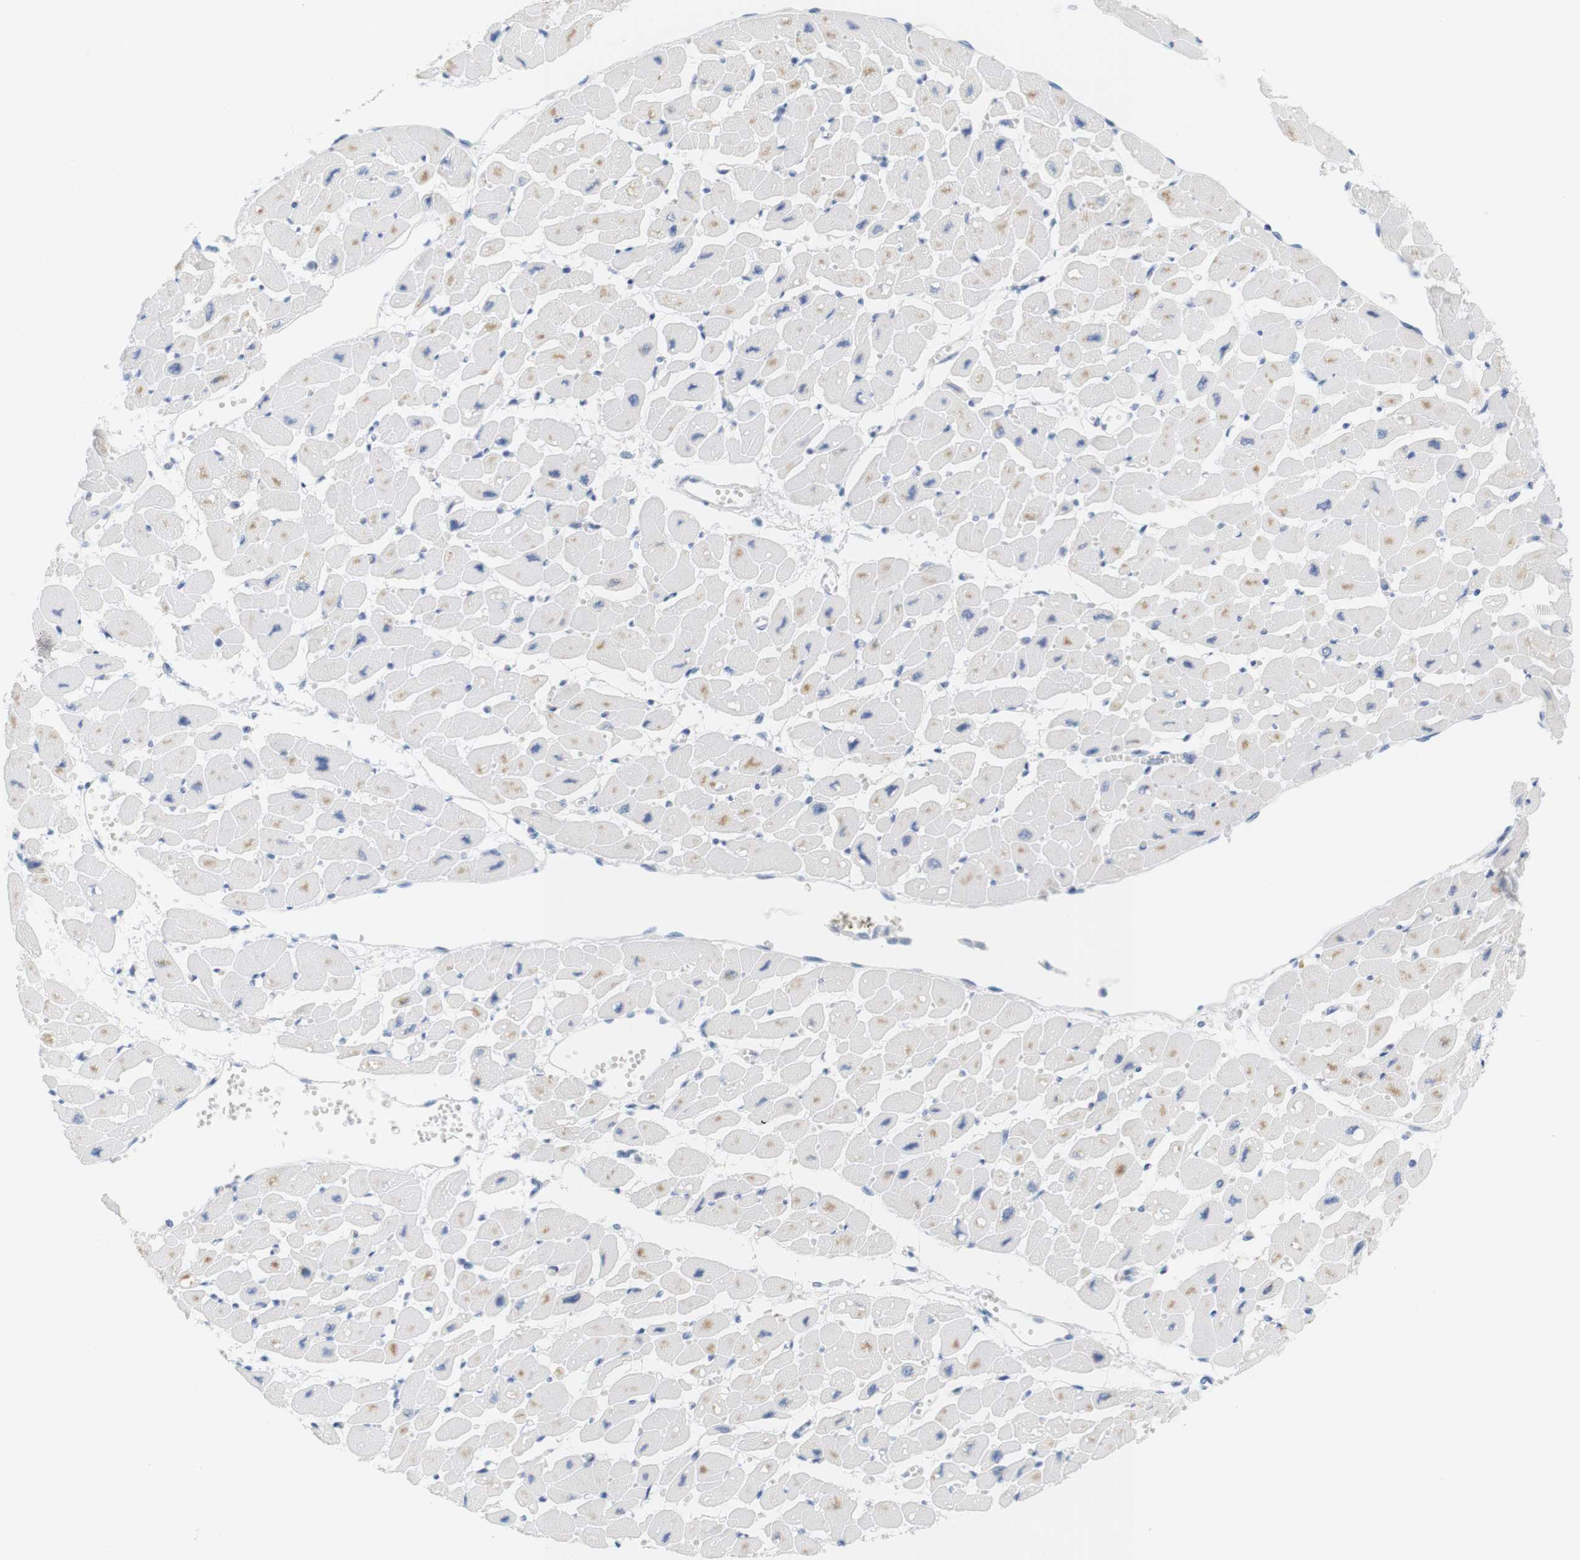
{"staining": {"intensity": "negative", "quantity": "none", "location": "none"}, "tissue": "heart muscle", "cell_type": "Cardiomyocytes", "image_type": "normal", "snomed": [{"axis": "morphology", "description": "Normal tissue, NOS"}, {"axis": "topography", "description": "Heart"}], "caption": "The photomicrograph displays no staining of cardiomyocytes in normal heart muscle.", "gene": "OPRM1", "patient": {"sex": "female", "age": 54}}